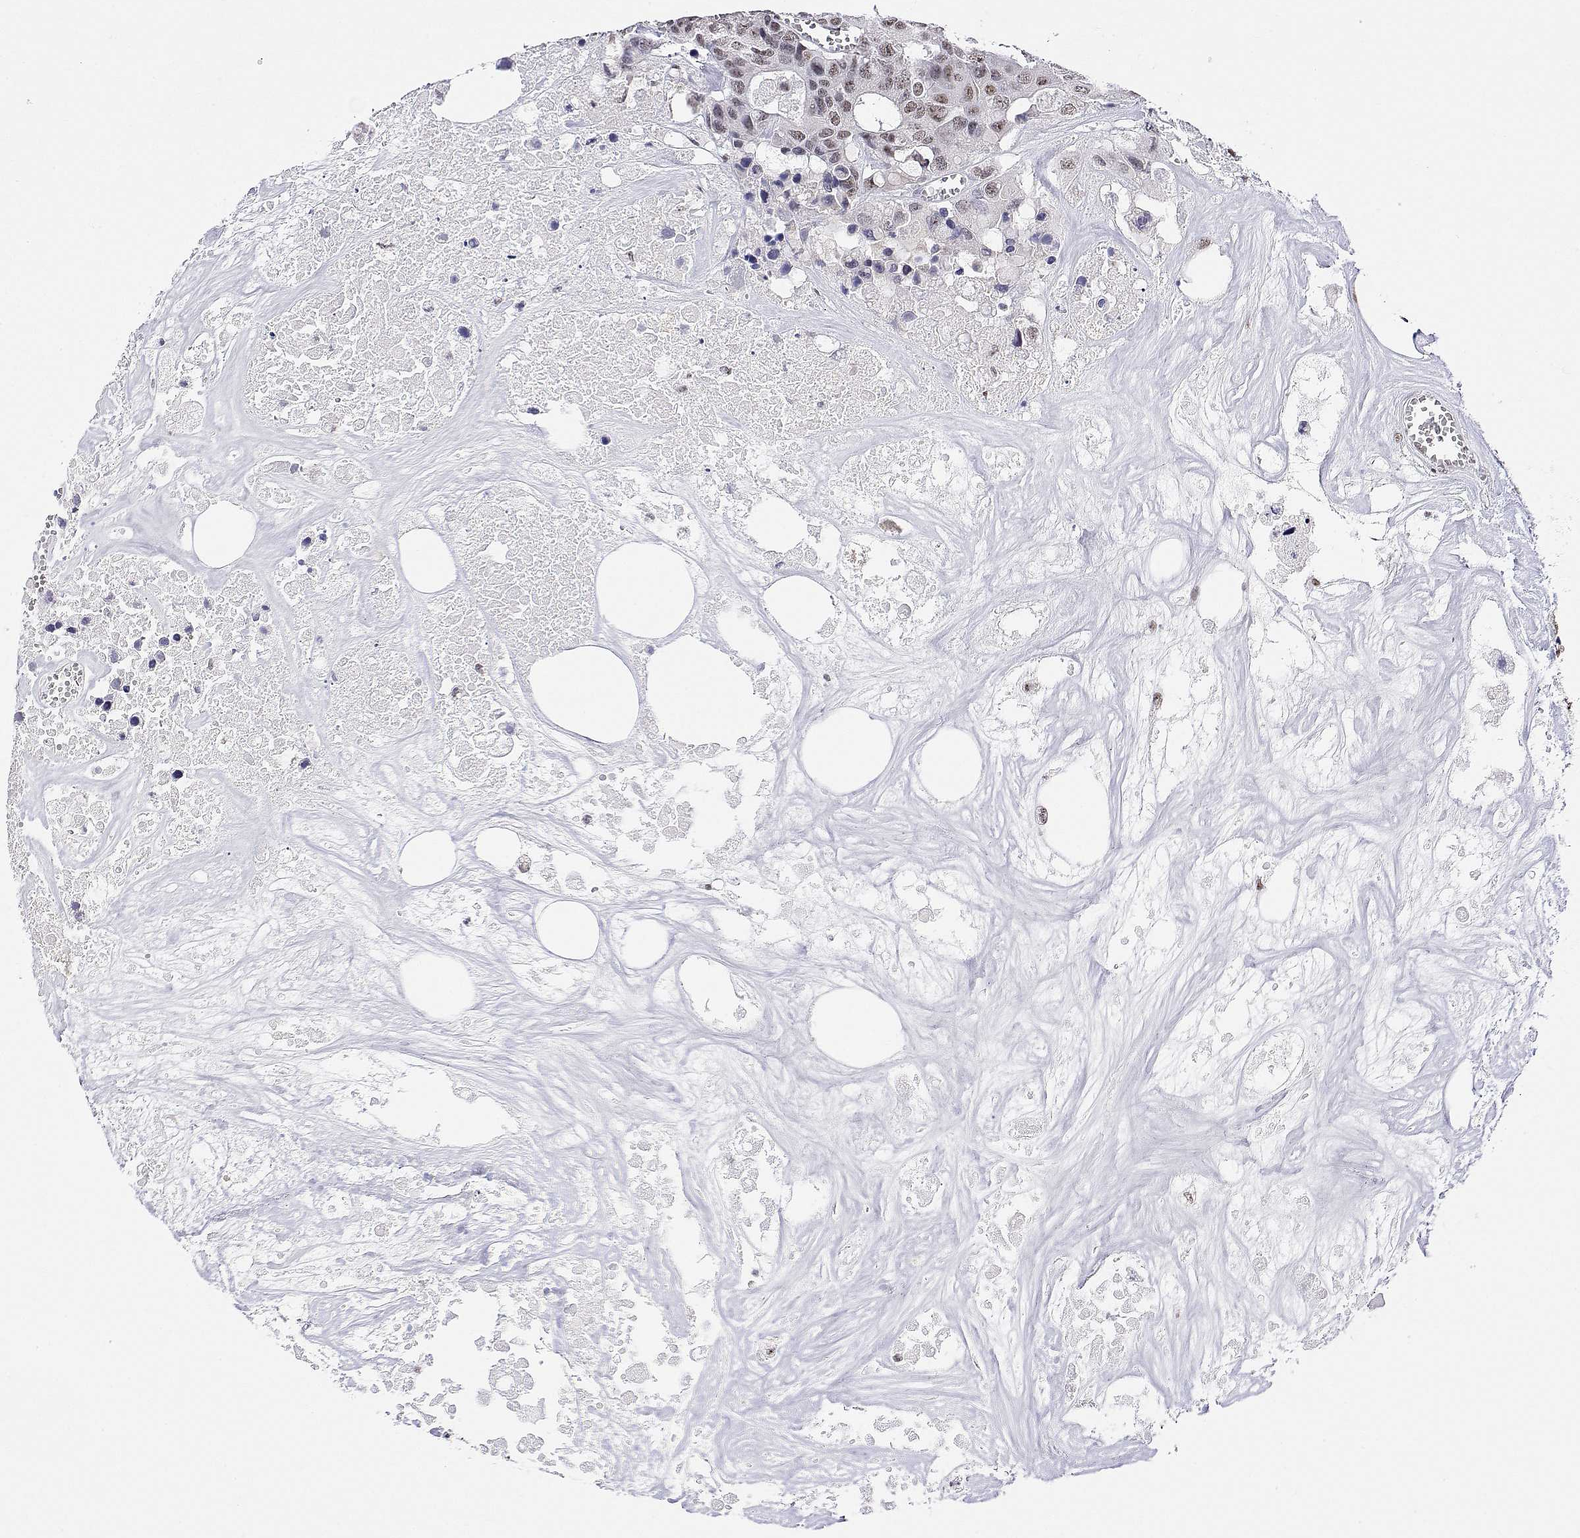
{"staining": {"intensity": "moderate", "quantity": ">75%", "location": "nuclear"}, "tissue": "colorectal cancer", "cell_type": "Tumor cells", "image_type": "cancer", "snomed": [{"axis": "morphology", "description": "Adenocarcinoma, NOS"}, {"axis": "topography", "description": "Colon"}], "caption": "A high-resolution histopathology image shows immunohistochemistry staining of colorectal cancer, which exhibits moderate nuclear positivity in about >75% of tumor cells.", "gene": "ADAR", "patient": {"sex": "female", "age": 43}}